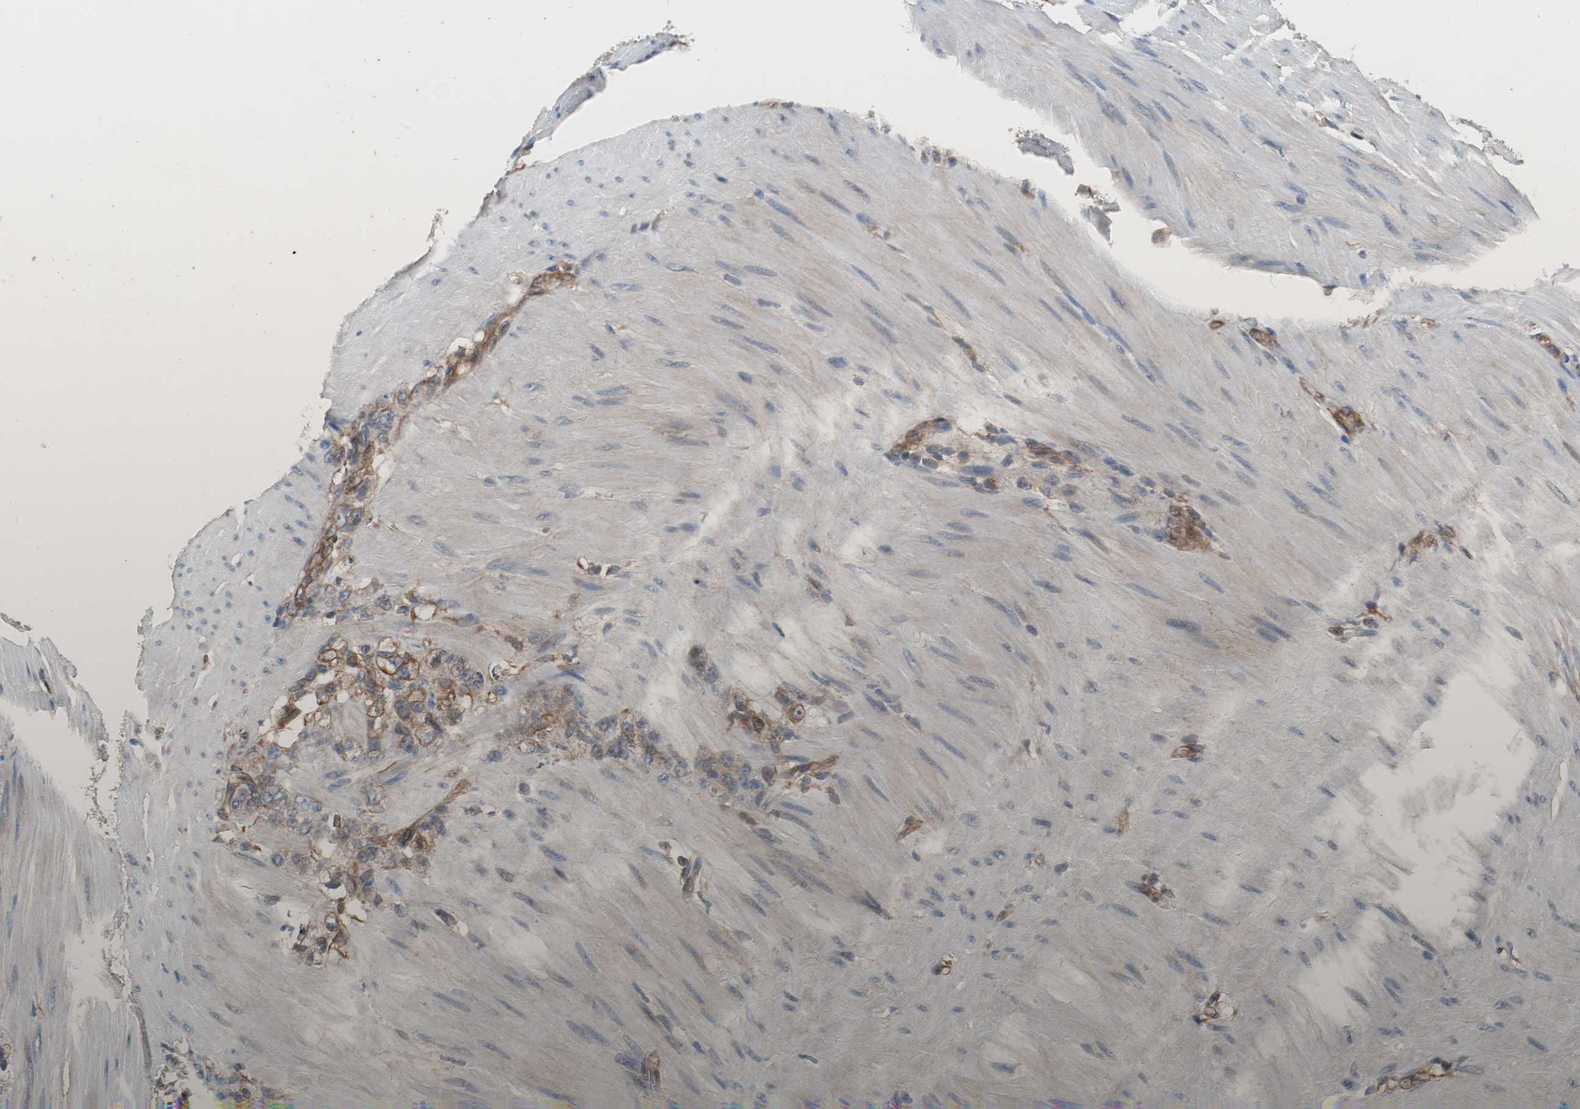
{"staining": {"intensity": "moderate", "quantity": "25%-75%", "location": "cytoplasmic/membranous"}, "tissue": "stomach cancer", "cell_type": "Tumor cells", "image_type": "cancer", "snomed": [{"axis": "morphology", "description": "Adenocarcinoma, NOS"}, {"axis": "topography", "description": "Stomach"}], "caption": "An immunohistochemistry image of neoplastic tissue is shown. Protein staining in brown shows moderate cytoplasmic/membranous positivity in stomach cancer within tumor cells.", "gene": "KIF3B", "patient": {"sex": "male", "age": 82}}